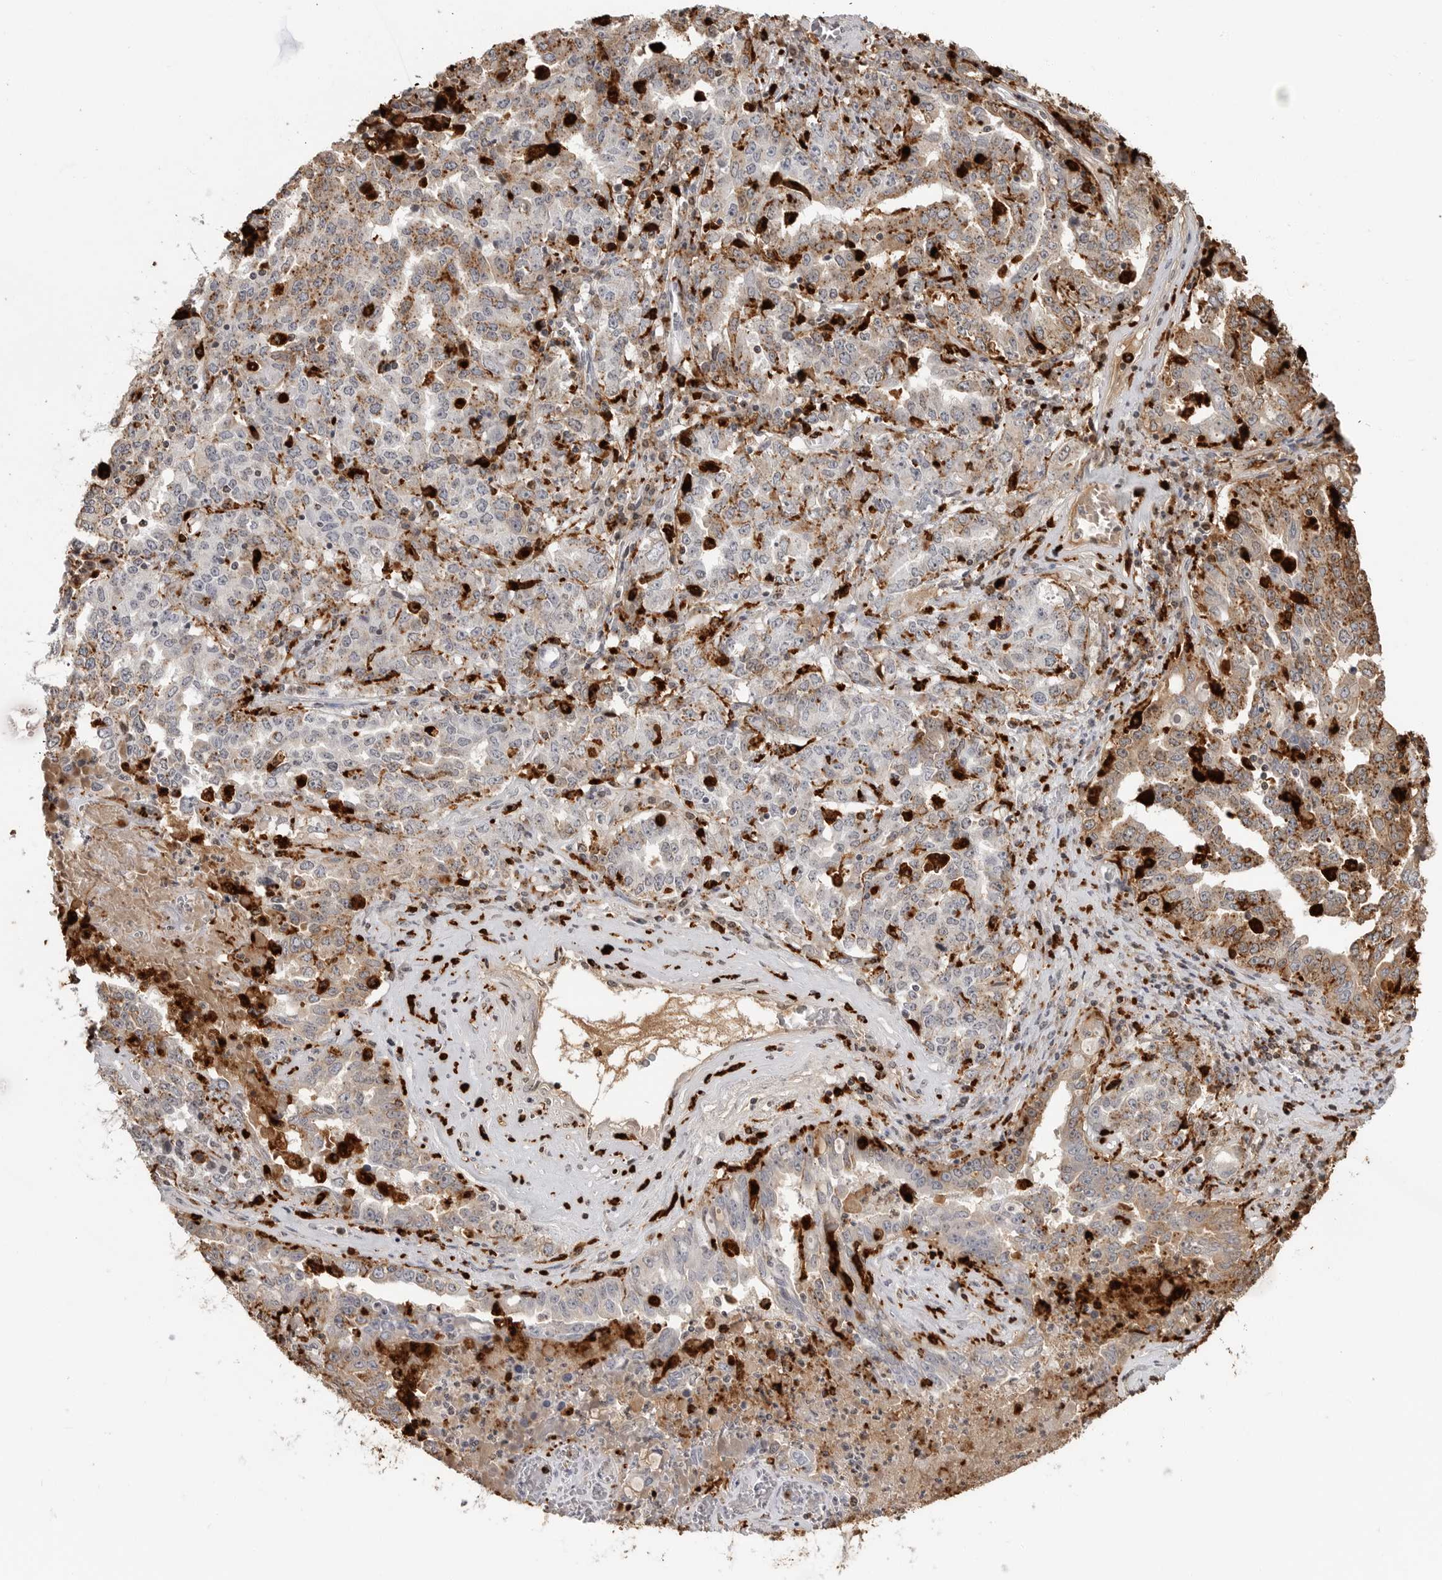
{"staining": {"intensity": "moderate", "quantity": ">75%", "location": "cytoplasmic/membranous"}, "tissue": "ovarian cancer", "cell_type": "Tumor cells", "image_type": "cancer", "snomed": [{"axis": "morphology", "description": "Carcinoma, endometroid"}, {"axis": "topography", "description": "Ovary"}], "caption": "Immunohistochemistry (IHC) histopathology image of neoplastic tissue: endometroid carcinoma (ovarian) stained using immunohistochemistry (IHC) shows medium levels of moderate protein expression localized specifically in the cytoplasmic/membranous of tumor cells, appearing as a cytoplasmic/membranous brown color.", "gene": "IFI30", "patient": {"sex": "female", "age": 62}}